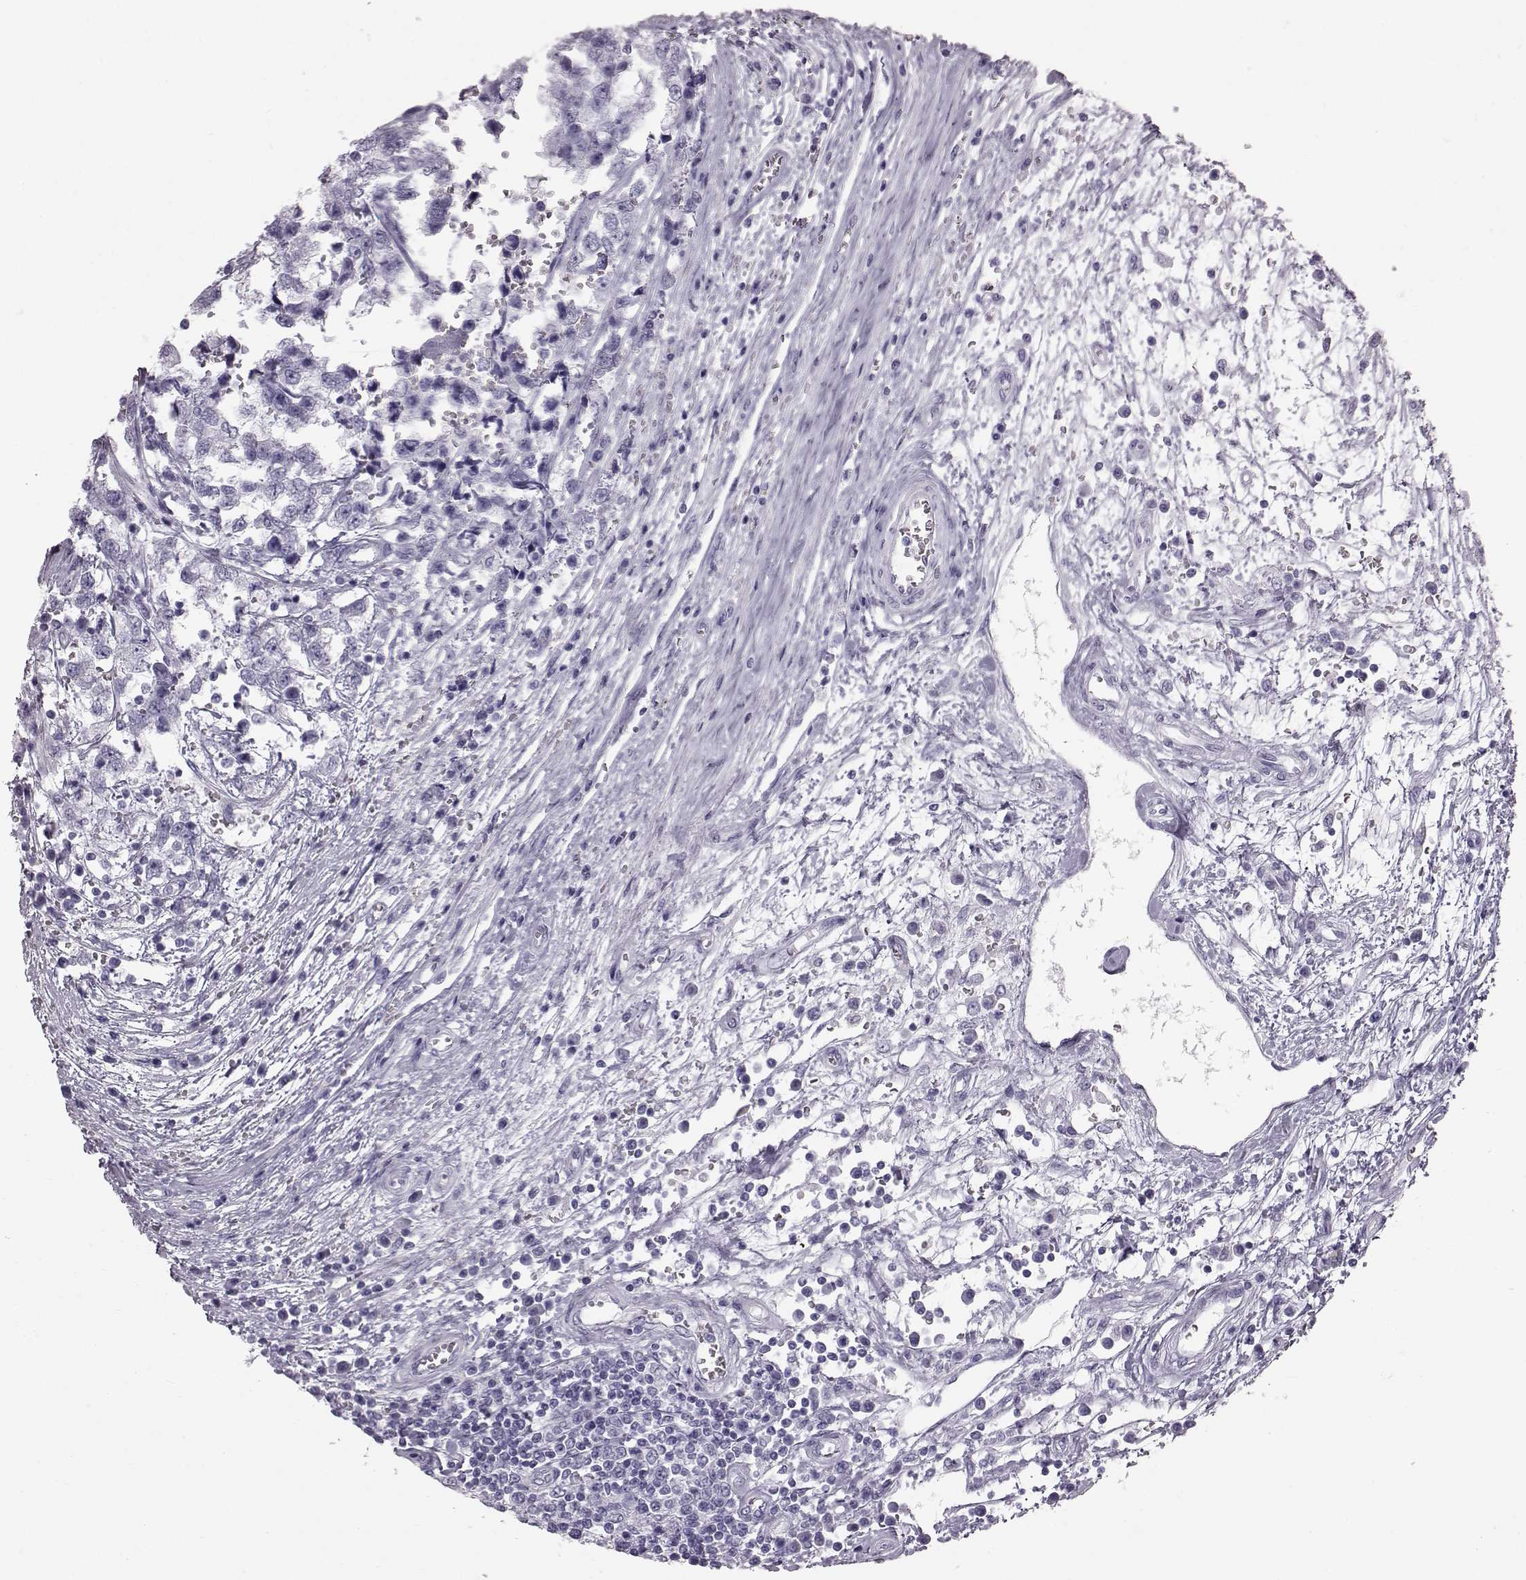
{"staining": {"intensity": "negative", "quantity": "none", "location": "none"}, "tissue": "testis cancer", "cell_type": "Tumor cells", "image_type": "cancer", "snomed": [{"axis": "morphology", "description": "Normal tissue, NOS"}, {"axis": "morphology", "description": "Seminoma, NOS"}, {"axis": "topography", "description": "Testis"}, {"axis": "topography", "description": "Epididymis"}], "caption": "A micrograph of human testis seminoma is negative for staining in tumor cells.", "gene": "TCHHL1", "patient": {"sex": "male", "age": 34}}